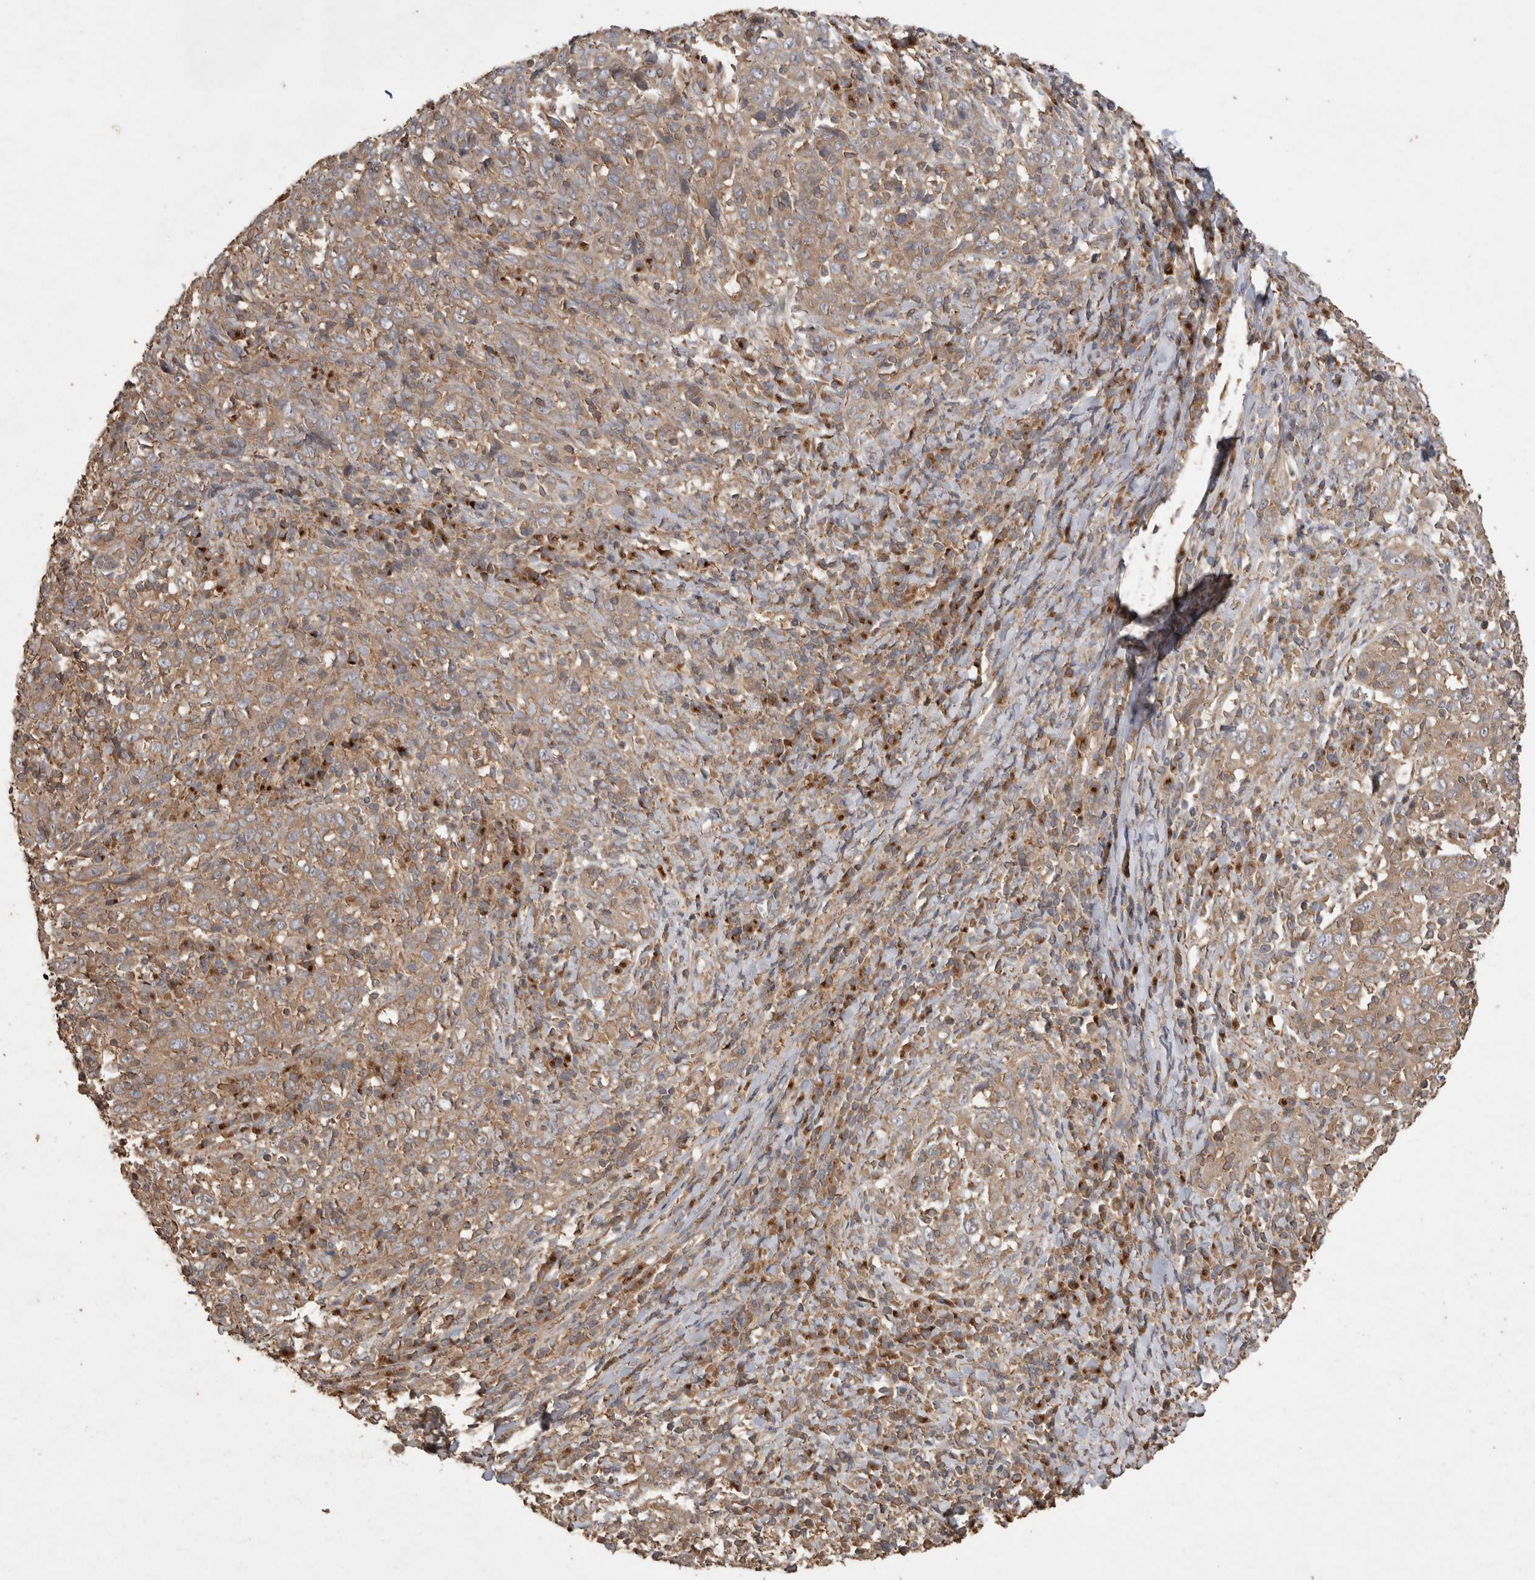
{"staining": {"intensity": "weak", "quantity": ">75%", "location": "cytoplasmic/membranous"}, "tissue": "cervical cancer", "cell_type": "Tumor cells", "image_type": "cancer", "snomed": [{"axis": "morphology", "description": "Squamous cell carcinoma, NOS"}, {"axis": "topography", "description": "Cervix"}], "caption": "Immunohistochemical staining of cervical cancer (squamous cell carcinoma) demonstrates weak cytoplasmic/membranous protein staining in approximately >75% of tumor cells. Using DAB (3,3'-diaminobenzidine) (brown) and hematoxylin (blue) stains, captured at high magnification using brightfield microscopy.", "gene": "SNX31", "patient": {"sex": "female", "age": 46}}